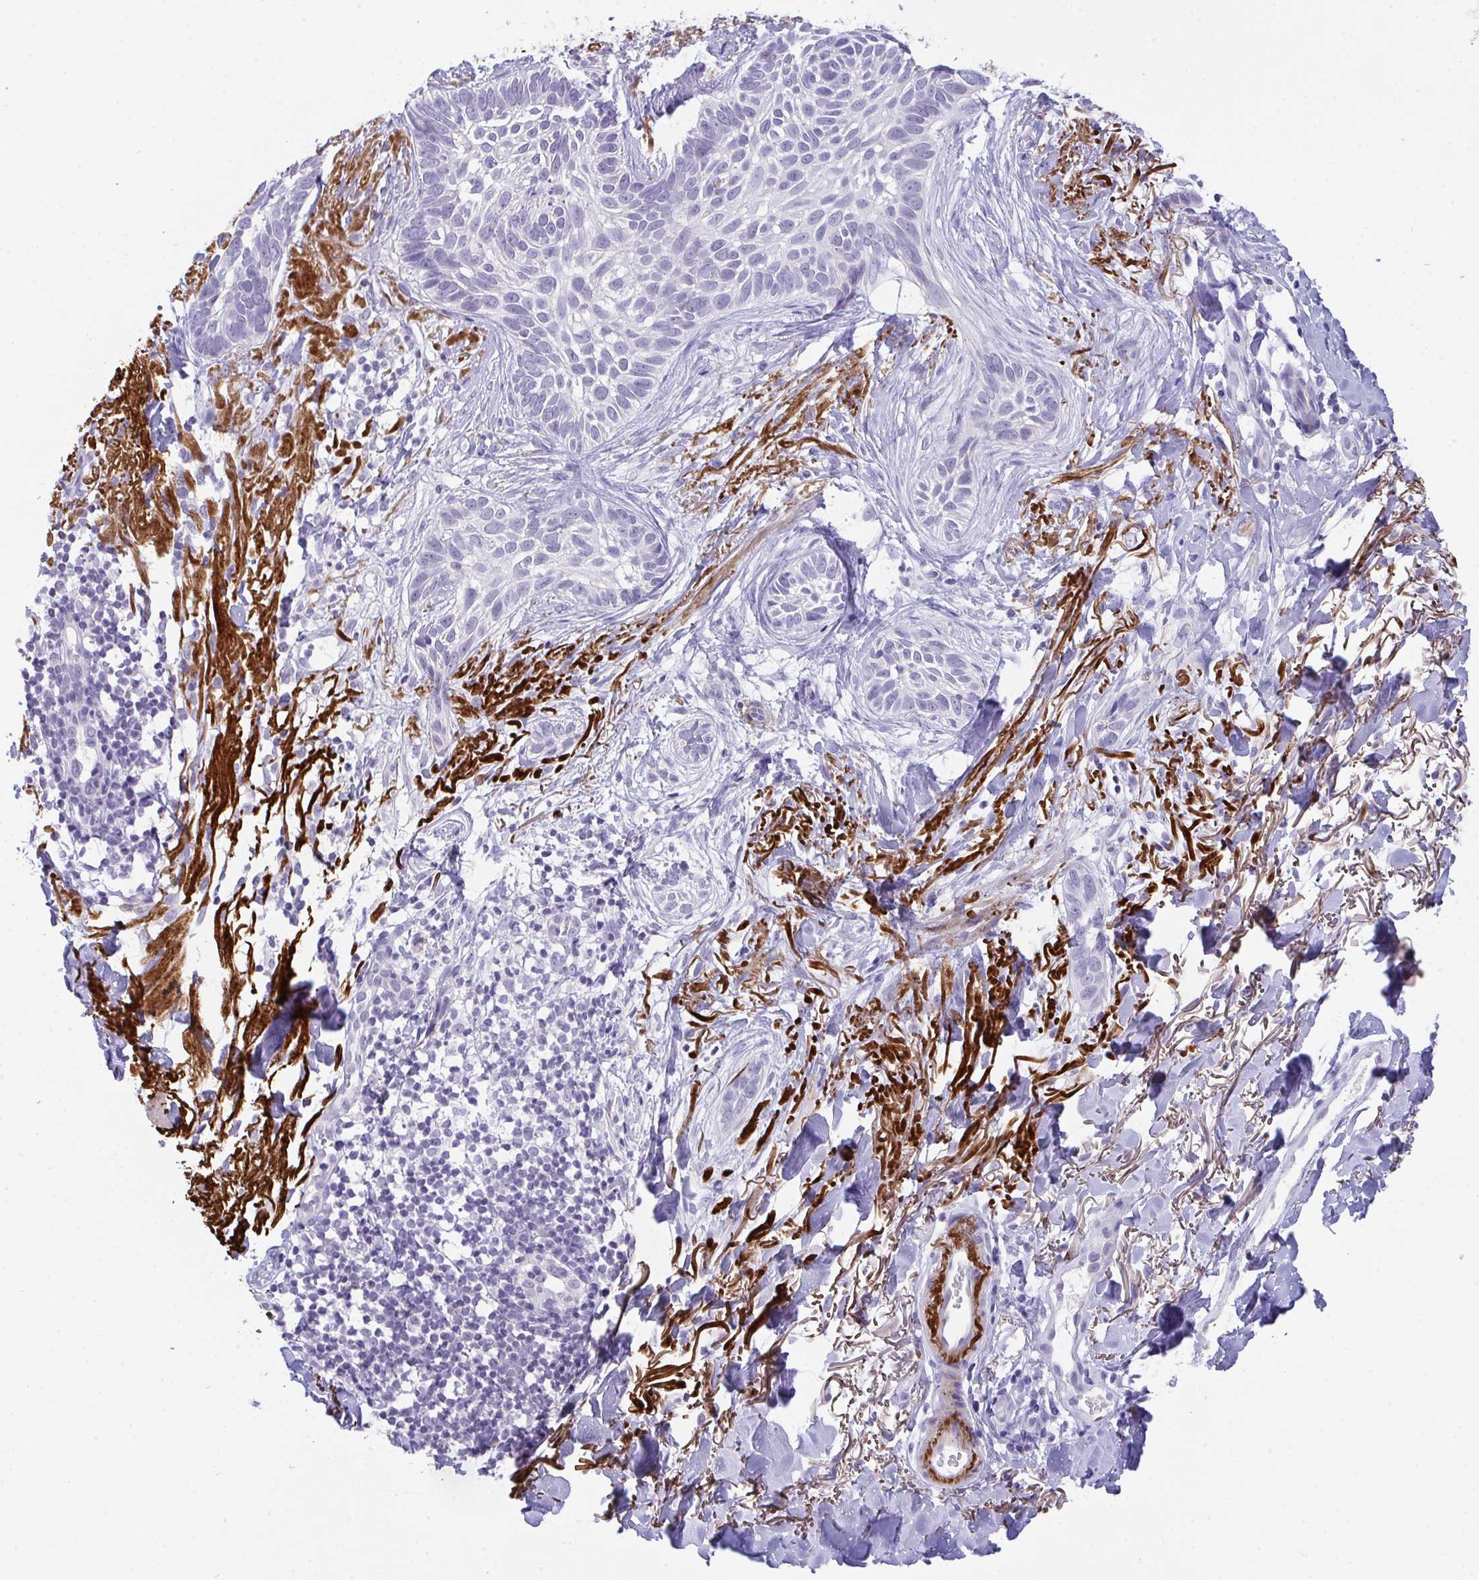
{"staining": {"intensity": "negative", "quantity": "none", "location": "none"}, "tissue": "skin cancer", "cell_type": "Tumor cells", "image_type": "cancer", "snomed": [{"axis": "morphology", "description": "Basal cell carcinoma"}, {"axis": "topography", "description": "Skin"}, {"axis": "topography", "description": "Skin of face"}], "caption": "Immunohistochemical staining of basal cell carcinoma (skin) reveals no significant staining in tumor cells.", "gene": "KMT2E", "patient": {"sex": "female", "age": 90}}